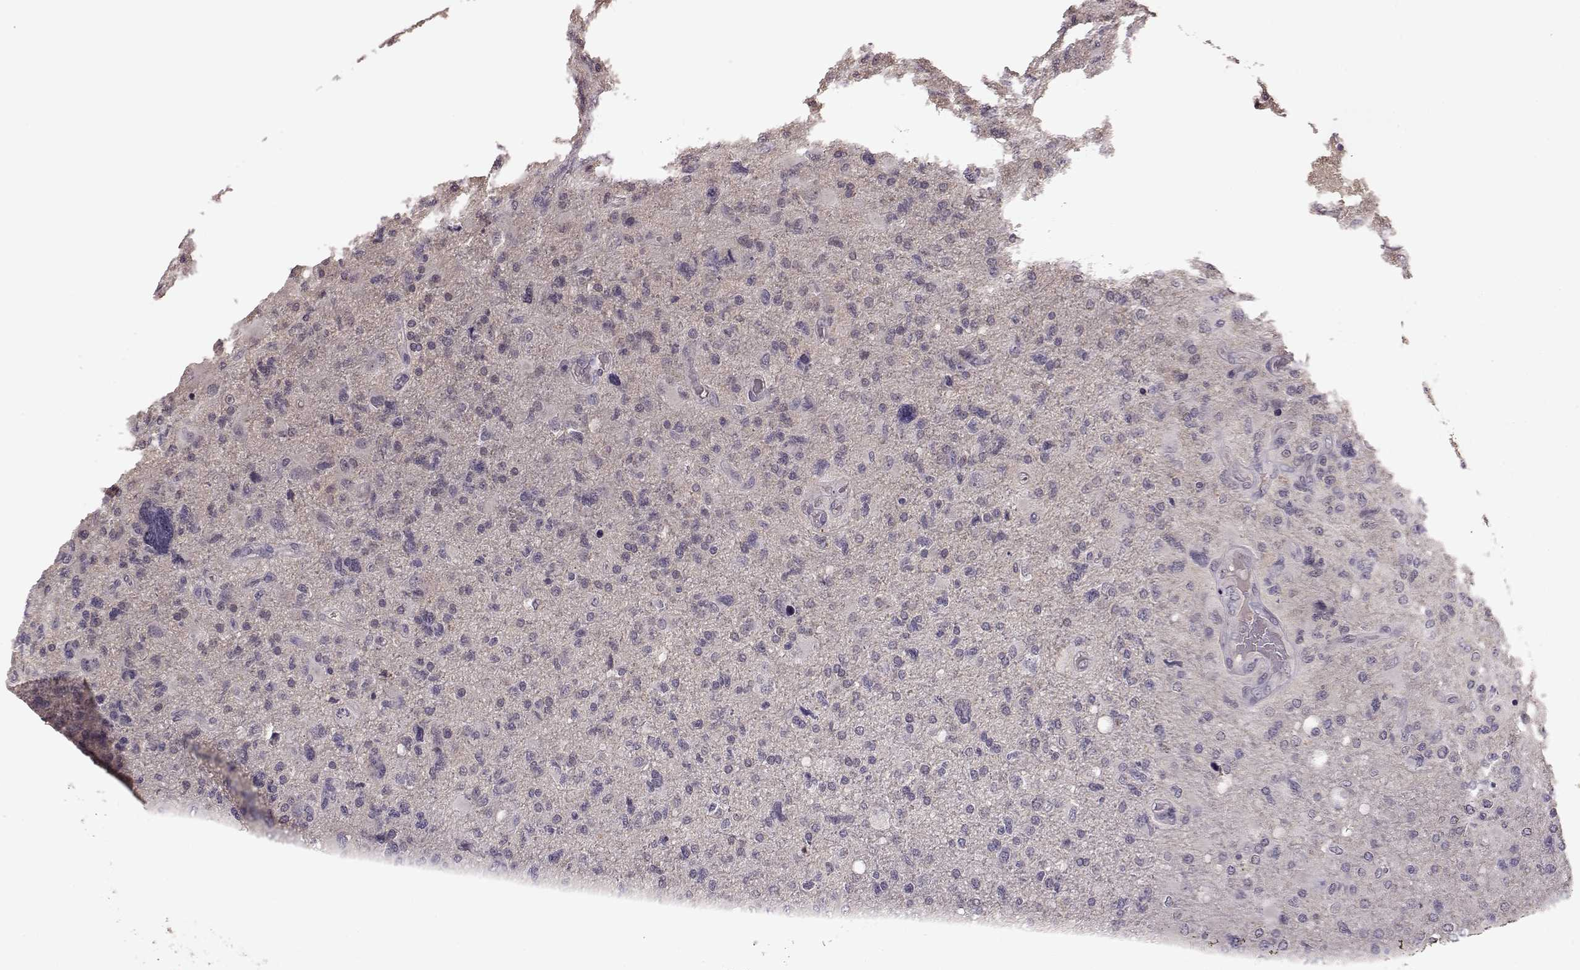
{"staining": {"intensity": "negative", "quantity": "none", "location": "none"}, "tissue": "glioma", "cell_type": "Tumor cells", "image_type": "cancer", "snomed": [{"axis": "morphology", "description": "Glioma, malignant, High grade"}, {"axis": "topography", "description": "Cerebral cortex"}], "caption": "The immunohistochemistry (IHC) image has no significant positivity in tumor cells of glioma tissue.", "gene": "NRL", "patient": {"sex": "male", "age": 70}}